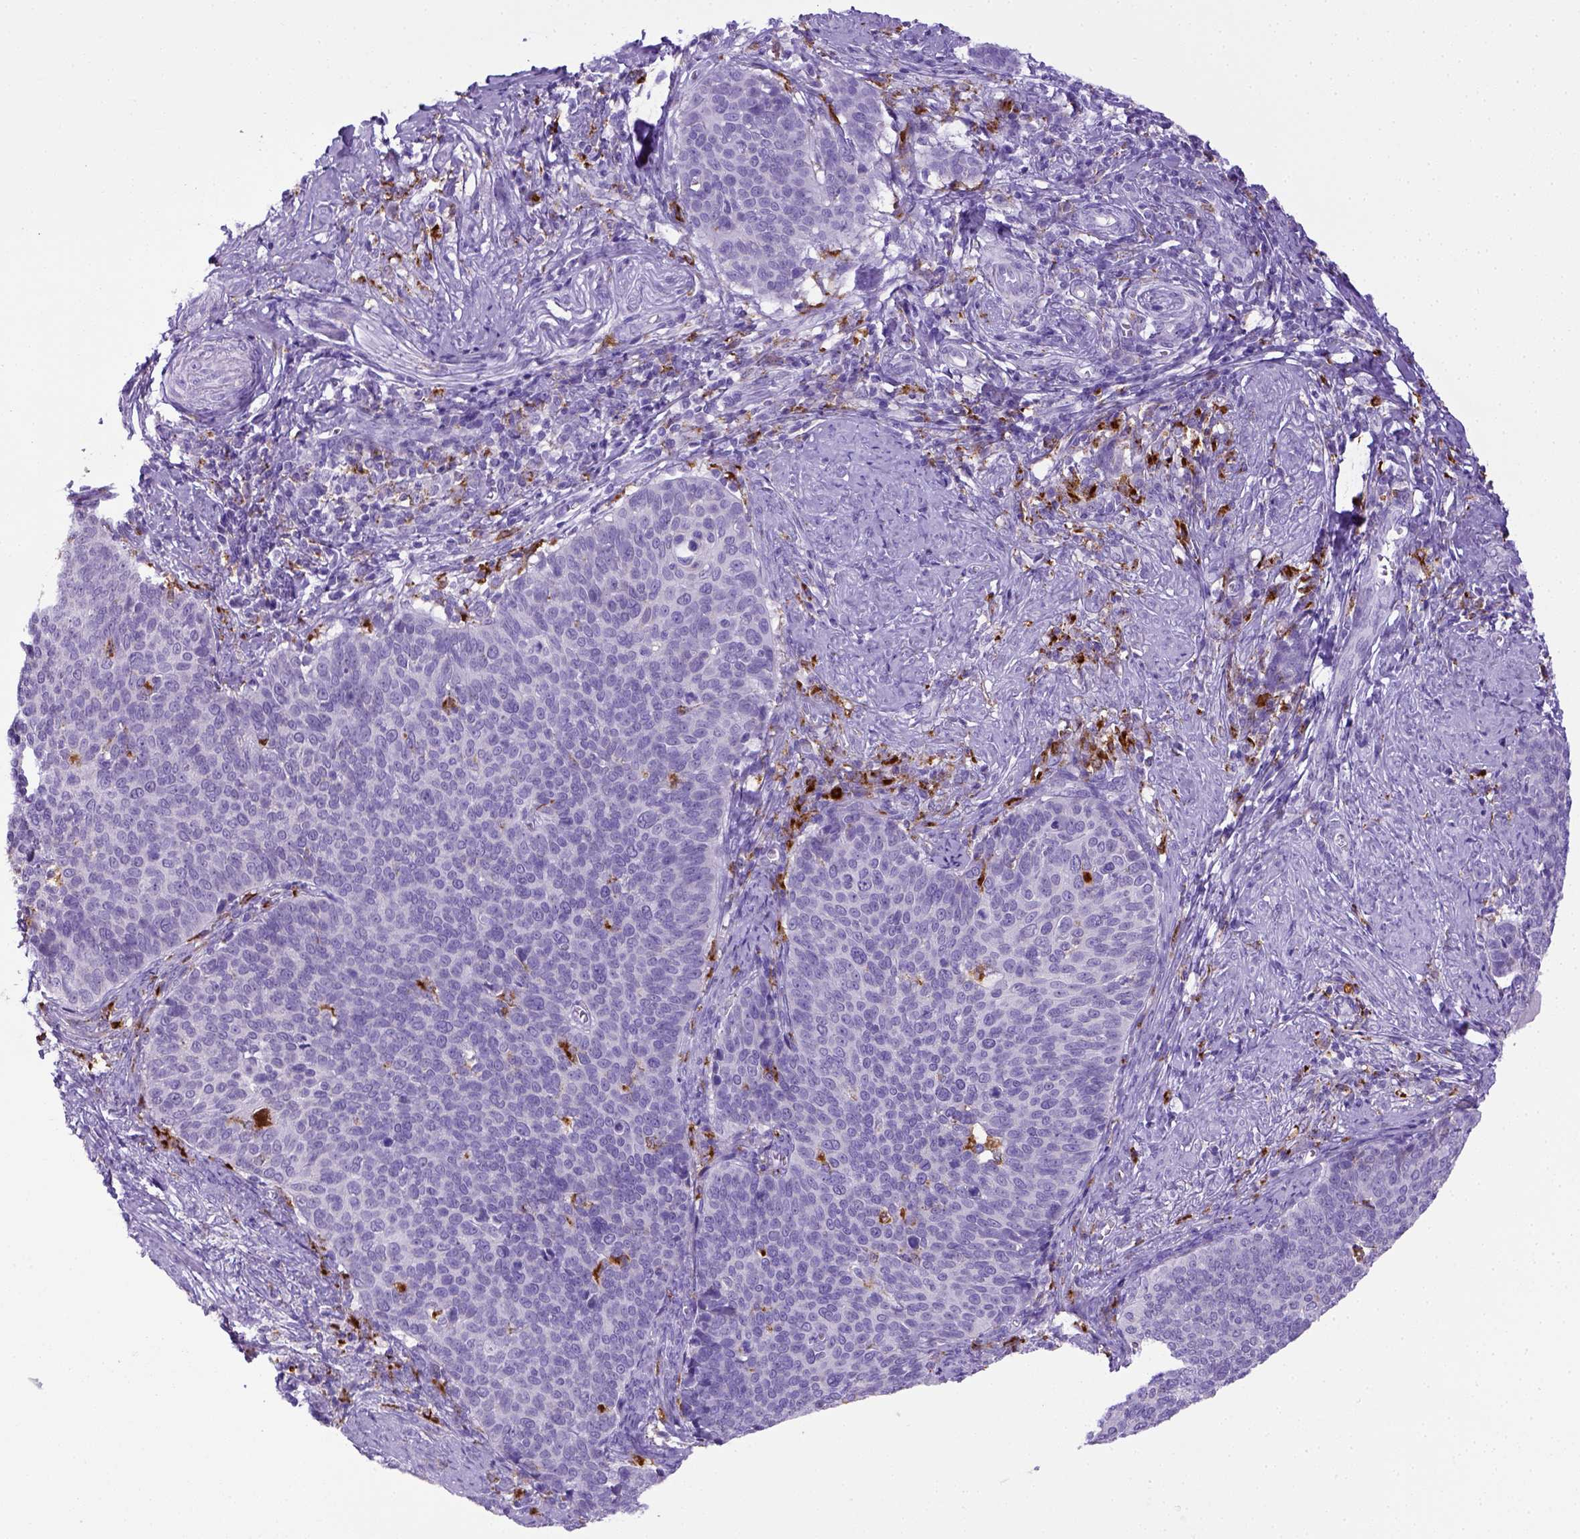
{"staining": {"intensity": "negative", "quantity": "none", "location": "none"}, "tissue": "cervical cancer", "cell_type": "Tumor cells", "image_type": "cancer", "snomed": [{"axis": "morphology", "description": "Normal tissue, NOS"}, {"axis": "morphology", "description": "Squamous cell carcinoma, NOS"}, {"axis": "topography", "description": "Cervix"}], "caption": "Cervical squamous cell carcinoma stained for a protein using immunohistochemistry shows no positivity tumor cells.", "gene": "CD68", "patient": {"sex": "female", "age": 39}}